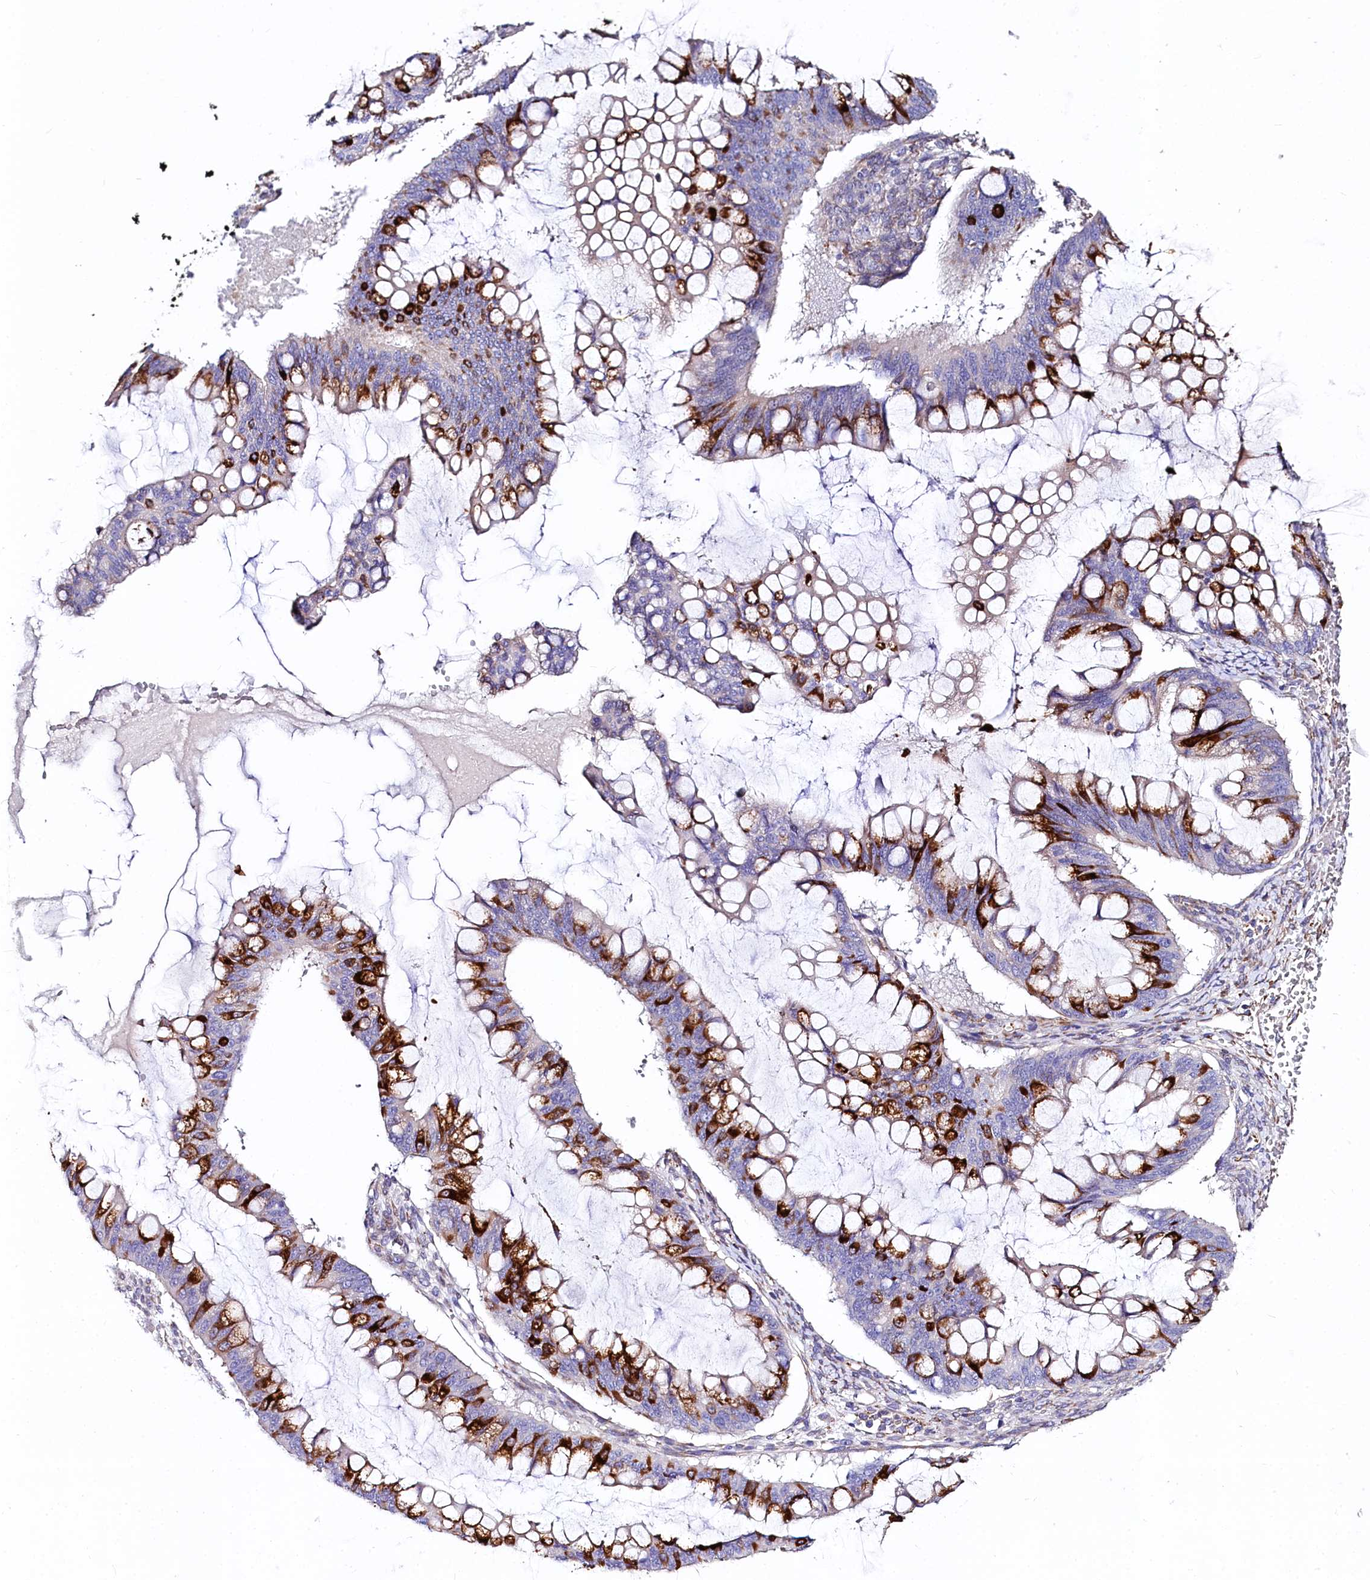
{"staining": {"intensity": "strong", "quantity": "25%-75%", "location": "cytoplasmic/membranous"}, "tissue": "ovarian cancer", "cell_type": "Tumor cells", "image_type": "cancer", "snomed": [{"axis": "morphology", "description": "Cystadenocarcinoma, mucinous, NOS"}, {"axis": "topography", "description": "Ovary"}], "caption": "IHC of ovarian mucinous cystadenocarcinoma shows high levels of strong cytoplasmic/membranous staining in about 25%-75% of tumor cells.", "gene": "FCHSD2", "patient": {"sex": "female", "age": 73}}